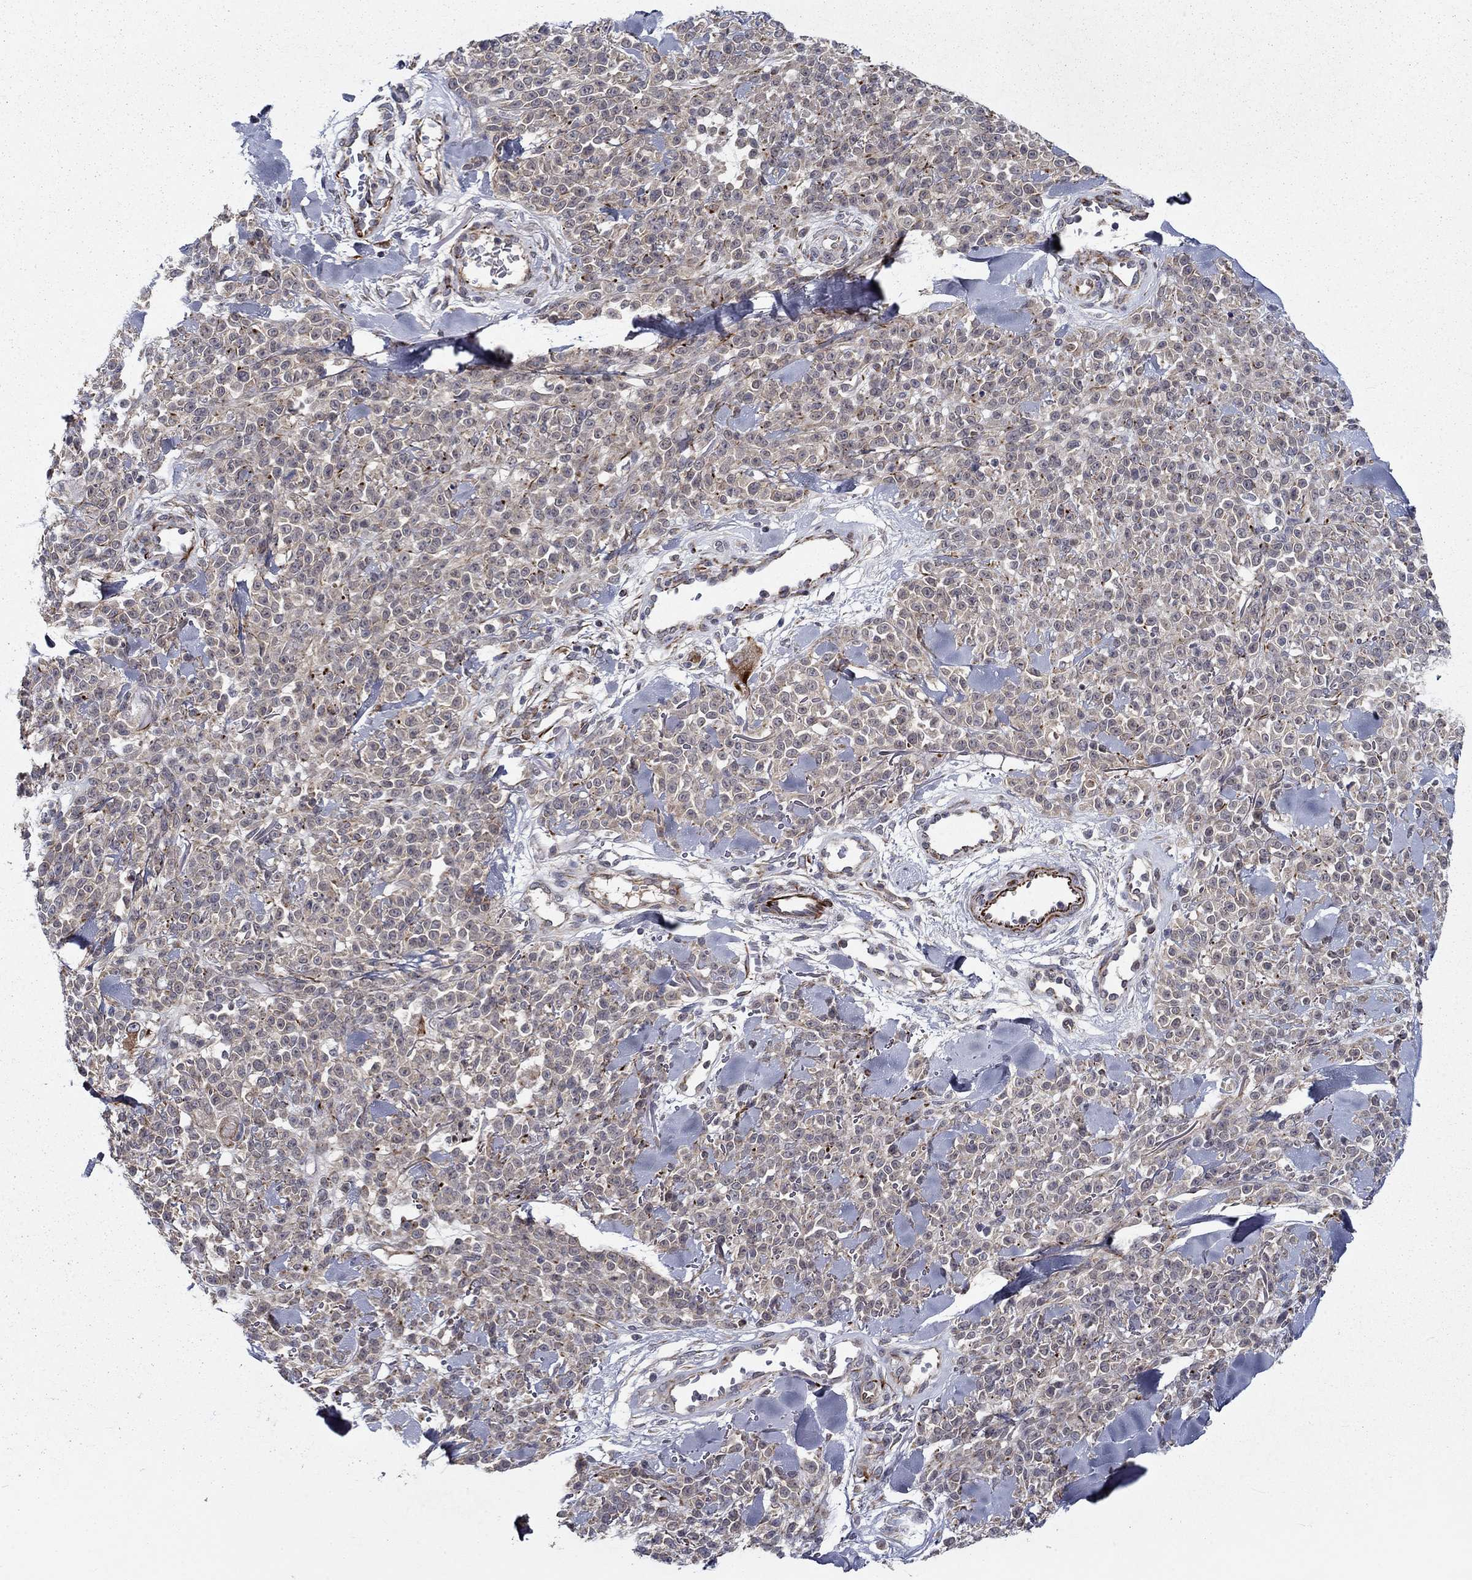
{"staining": {"intensity": "weak", "quantity": "25%-75%", "location": "cytoplasmic/membranous"}, "tissue": "melanoma", "cell_type": "Tumor cells", "image_type": "cancer", "snomed": [{"axis": "morphology", "description": "Malignant melanoma, NOS"}, {"axis": "topography", "description": "Skin"}, {"axis": "topography", "description": "Skin of trunk"}], "caption": "Immunohistochemical staining of human melanoma reveals low levels of weak cytoplasmic/membranous protein staining in approximately 25%-75% of tumor cells.", "gene": "LACTB2", "patient": {"sex": "male", "age": 74}}